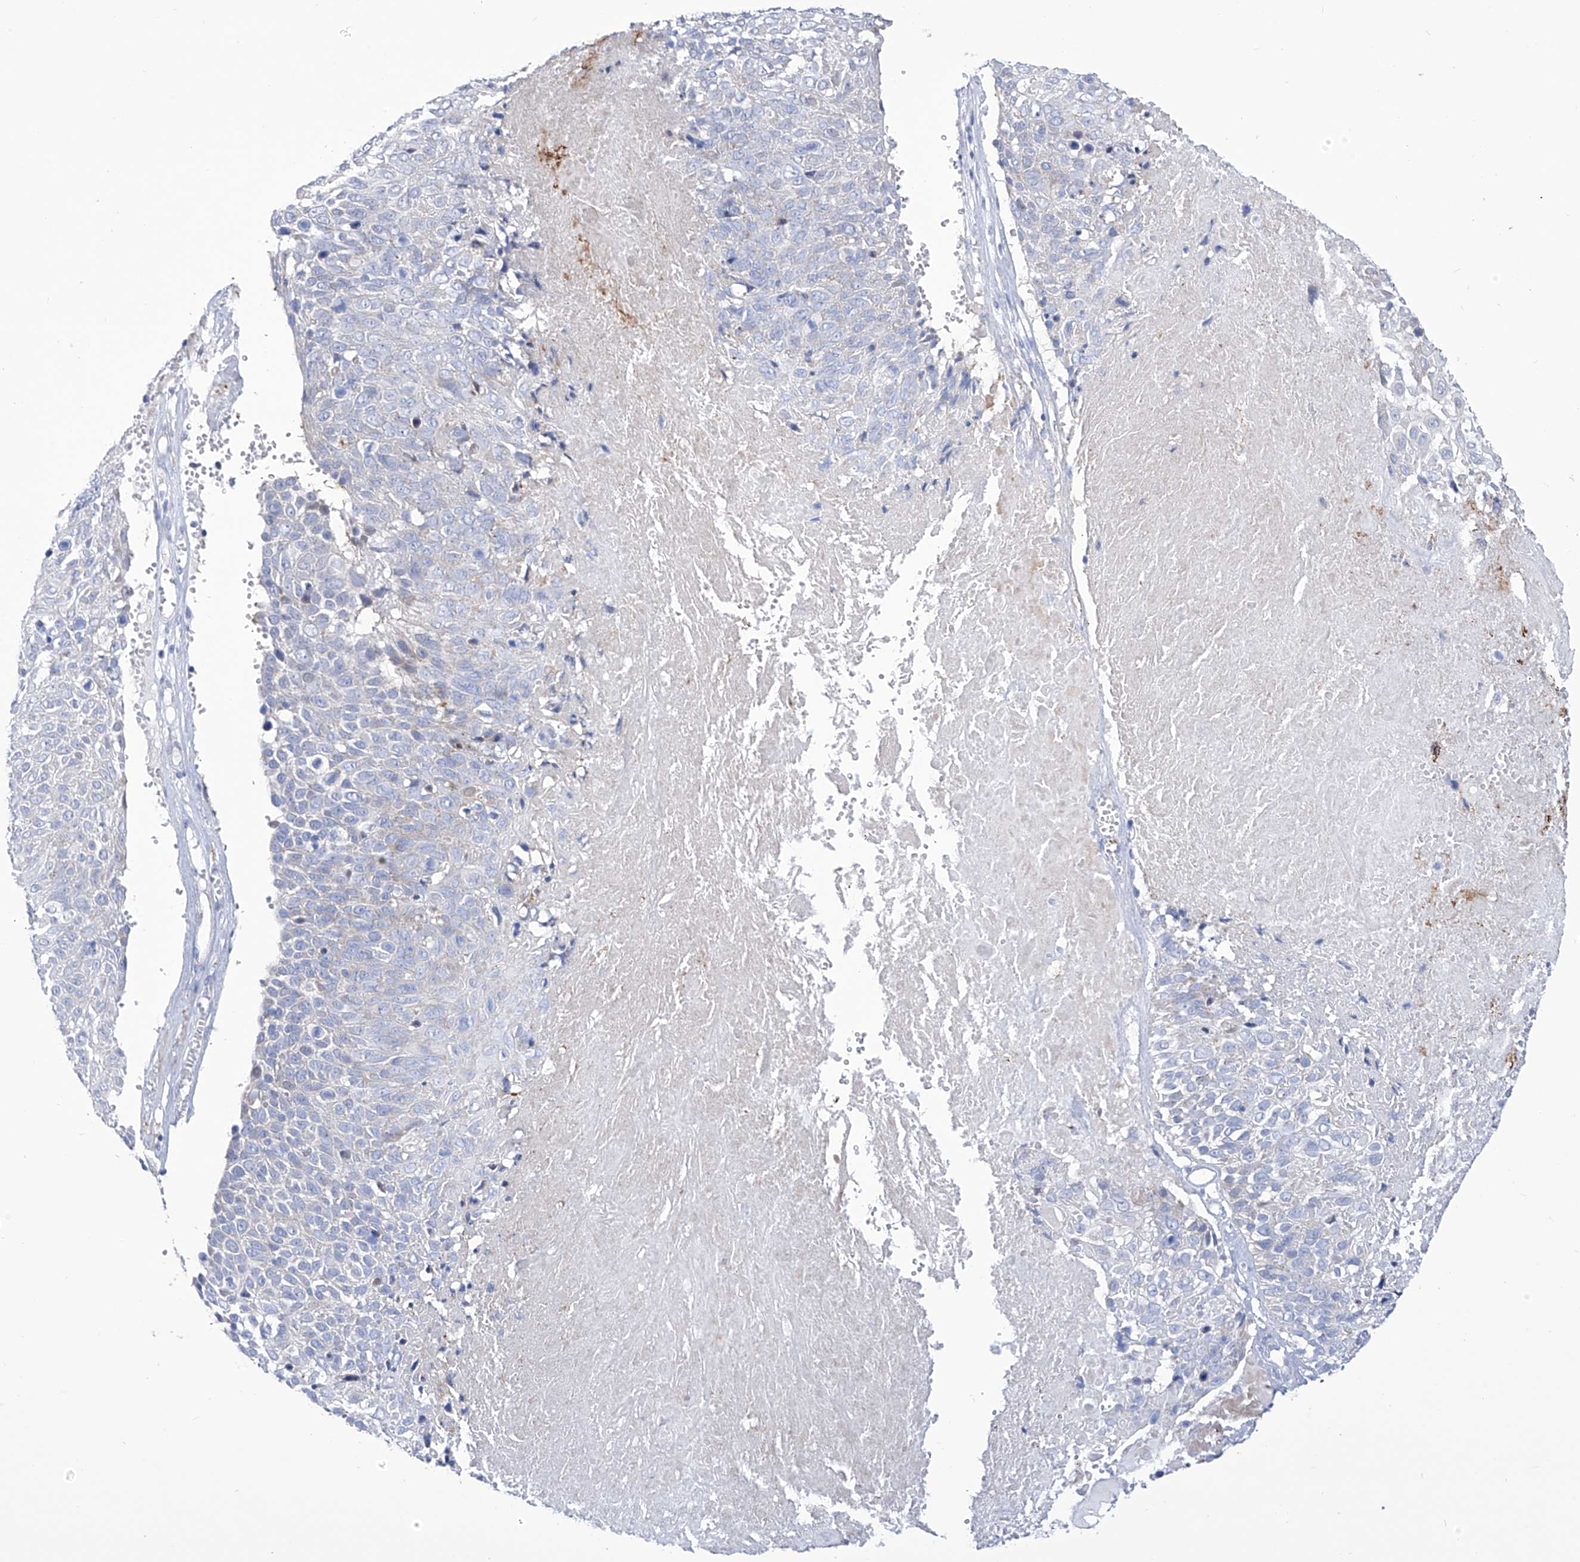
{"staining": {"intensity": "moderate", "quantity": "<25%", "location": "cytoplasmic/membranous"}, "tissue": "cervical cancer", "cell_type": "Tumor cells", "image_type": "cancer", "snomed": [{"axis": "morphology", "description": "Squamous cell carcinoma, NOS"}, {"axis": "topography", "description": "Cervix"}], "caption": "Squamous cell carcinoma (cervical) tissue shows moderate cytoplasmic/membranous positivity in about <25% of tumor cells", "gene": "C1orf87", "patient": {"sex": "female", "age": 74}}